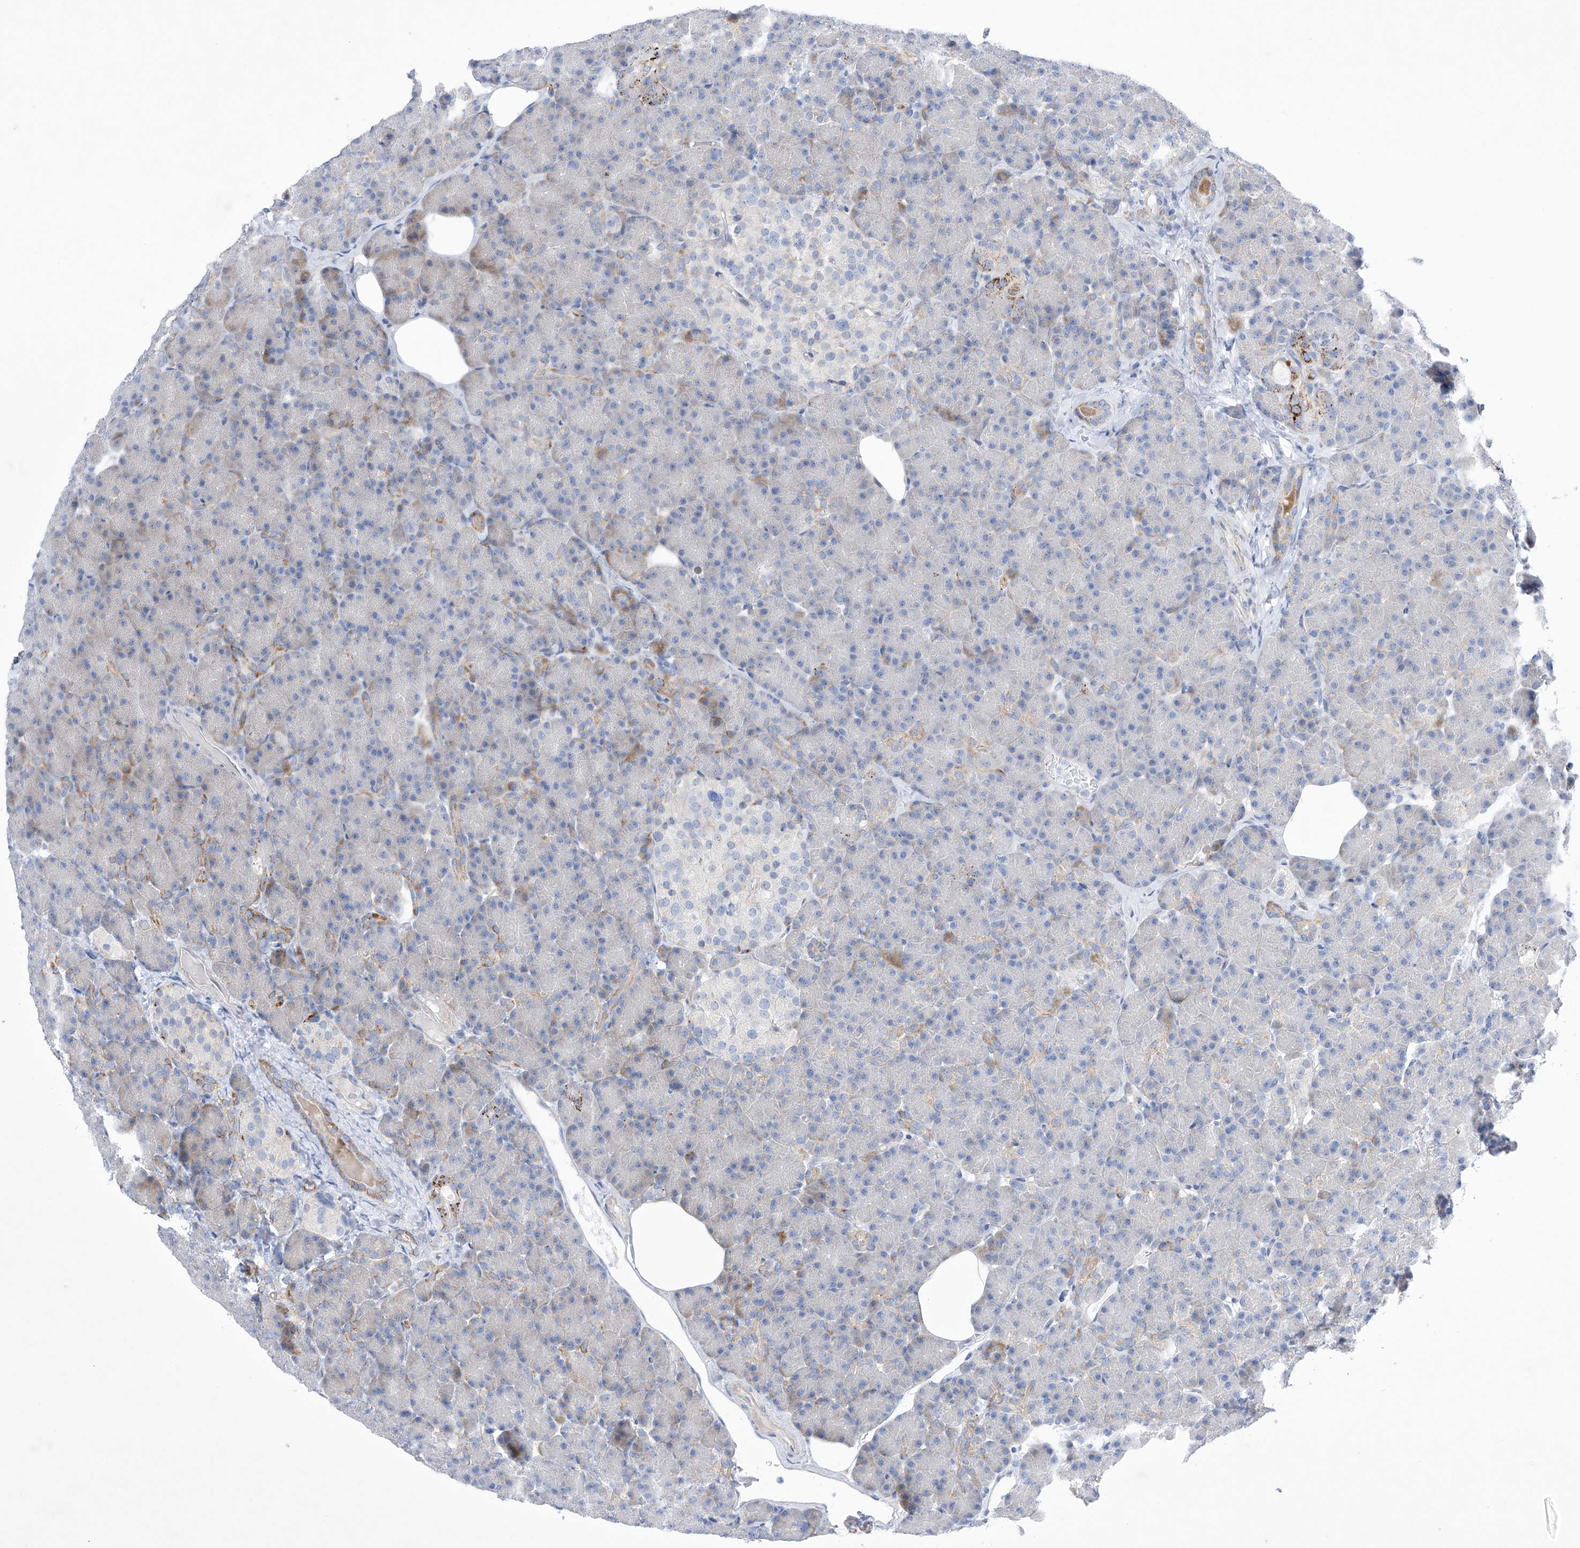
{"staining": {"intensity": "moderate", "quantity": "<25%", "location": "cytoplasmic/membranous"}, "tissue": "pancreas", "cell_type": "Exocrine glandular cells", "image_type": "normal", "snomed": [{"axis": "morphology", "description": "Normal tissue, NOS"}, {"axis": "topography", "description": "Pancreas"}], "caption": "This image shows IHC staining of normal human pancreas, with low moderate cytoplasmic/membranous expression in about <25% of exocrine glandular cells.", "gene": "C1orf87", "patient": {"sex": "female", "age": 43}}